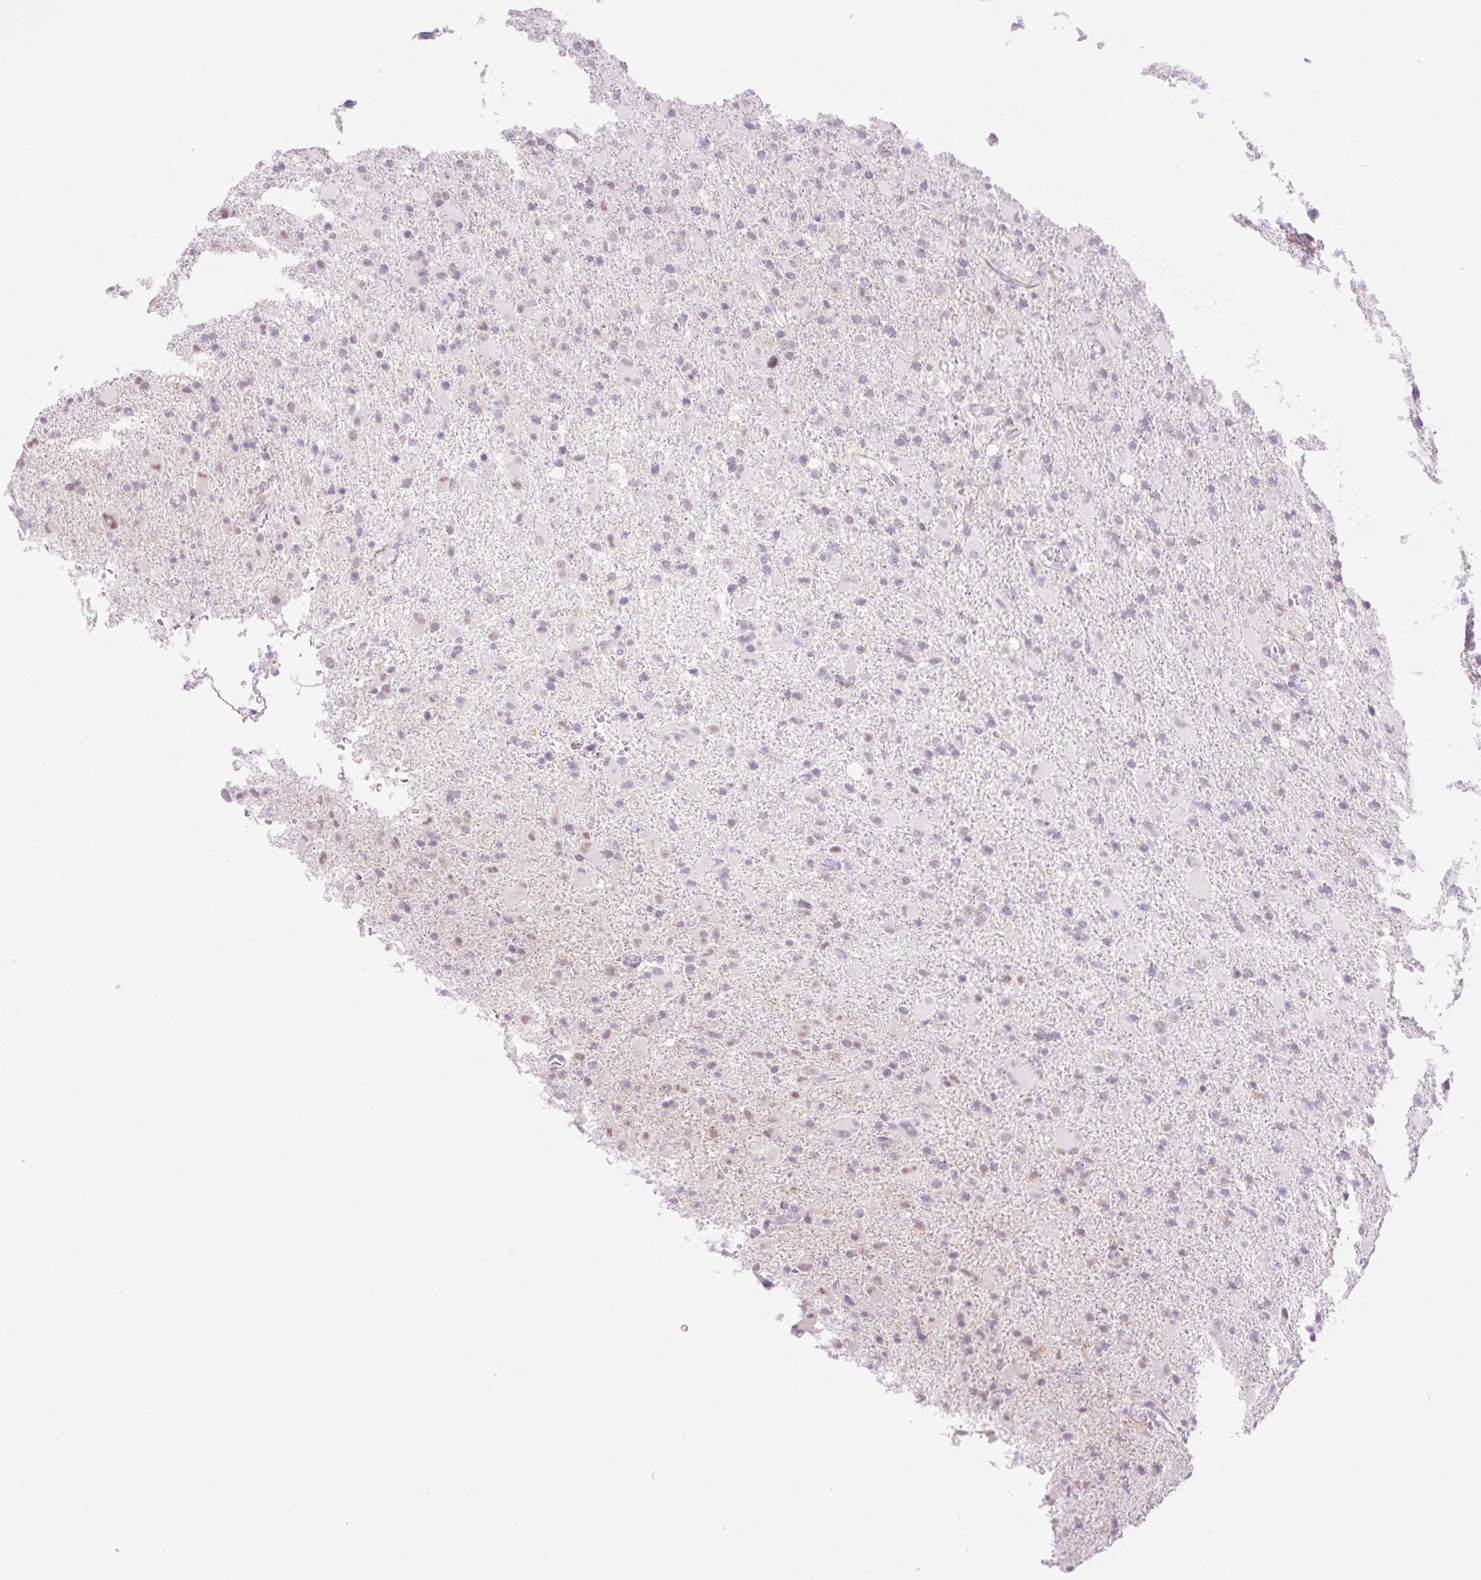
{"staining": {"intensity": "weak", "quantity": "<25%", "location": "nuclear"}, "tissue": "glioma", "cell_type": "Tumor cells", "image_type": "cancer", "snomed": [{"axis": "morphology", "description": "Glioma, malignant, Low grade"}, {"axis": "topography", "description": "Brain"}], "caption": "An image of human malignant glioma (low-grade) is negative for staining in tumor cells.", "gene": "PALM3", "patient": {"sex": "male", "age": 65}}